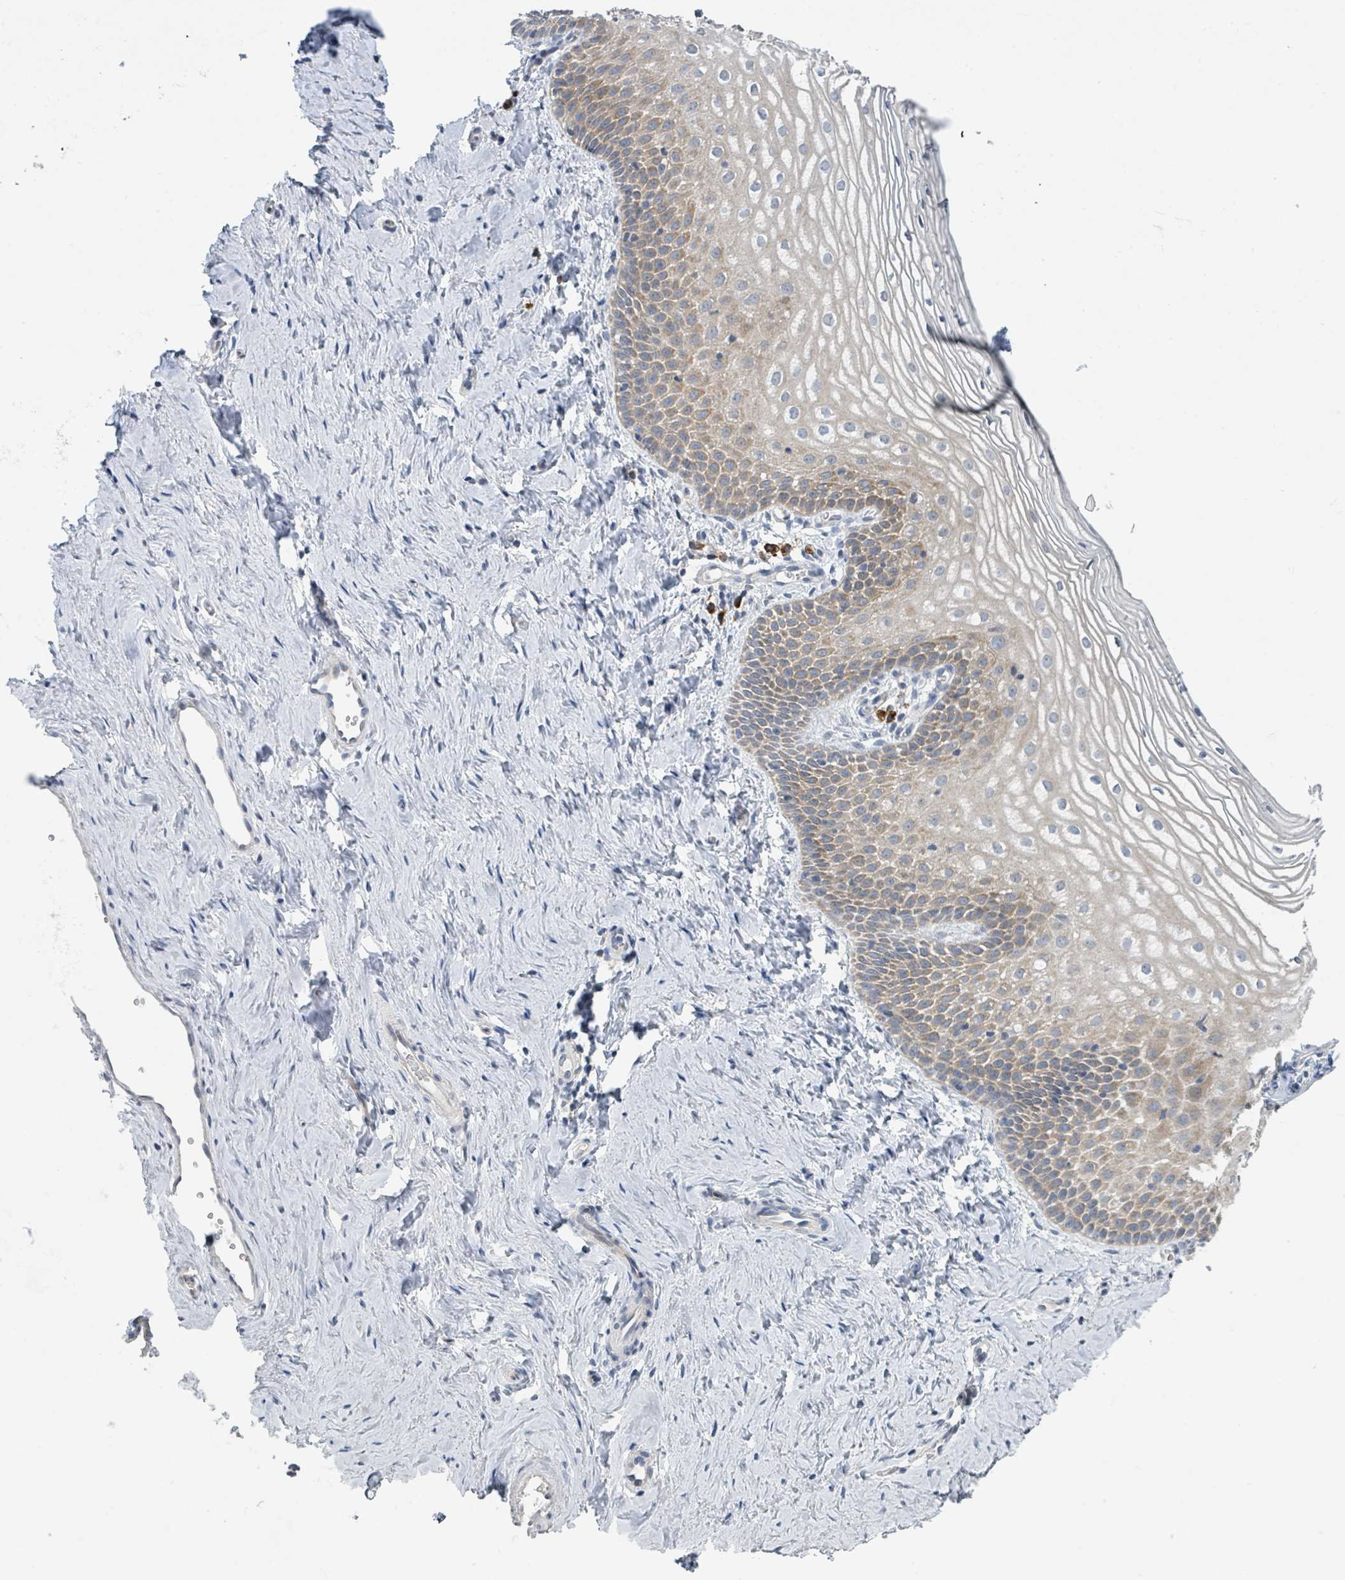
{"staining": {"intensity": "moderate", "quantity": "25%-75%", "location": "cytoplasmic/membranous"}, "tissue": "vagina", "cell_type": "Squamous epithelial cells", "image_type": "normal", "snomed": [{"axis": "morphology", "description": "Normal tissue, NOS"}, {"axis": "topography", "description": "Vagina"}], "caption": "An immunohistochemistry (IHC) image of benign tissue is shown. Protein staining in brown highlights moderate cytoplasmic/membranous positivity in vagina within squamous epithelial cells.", "gene": "ANKRD55", "patient": {"sex": "female", "age": 56}}